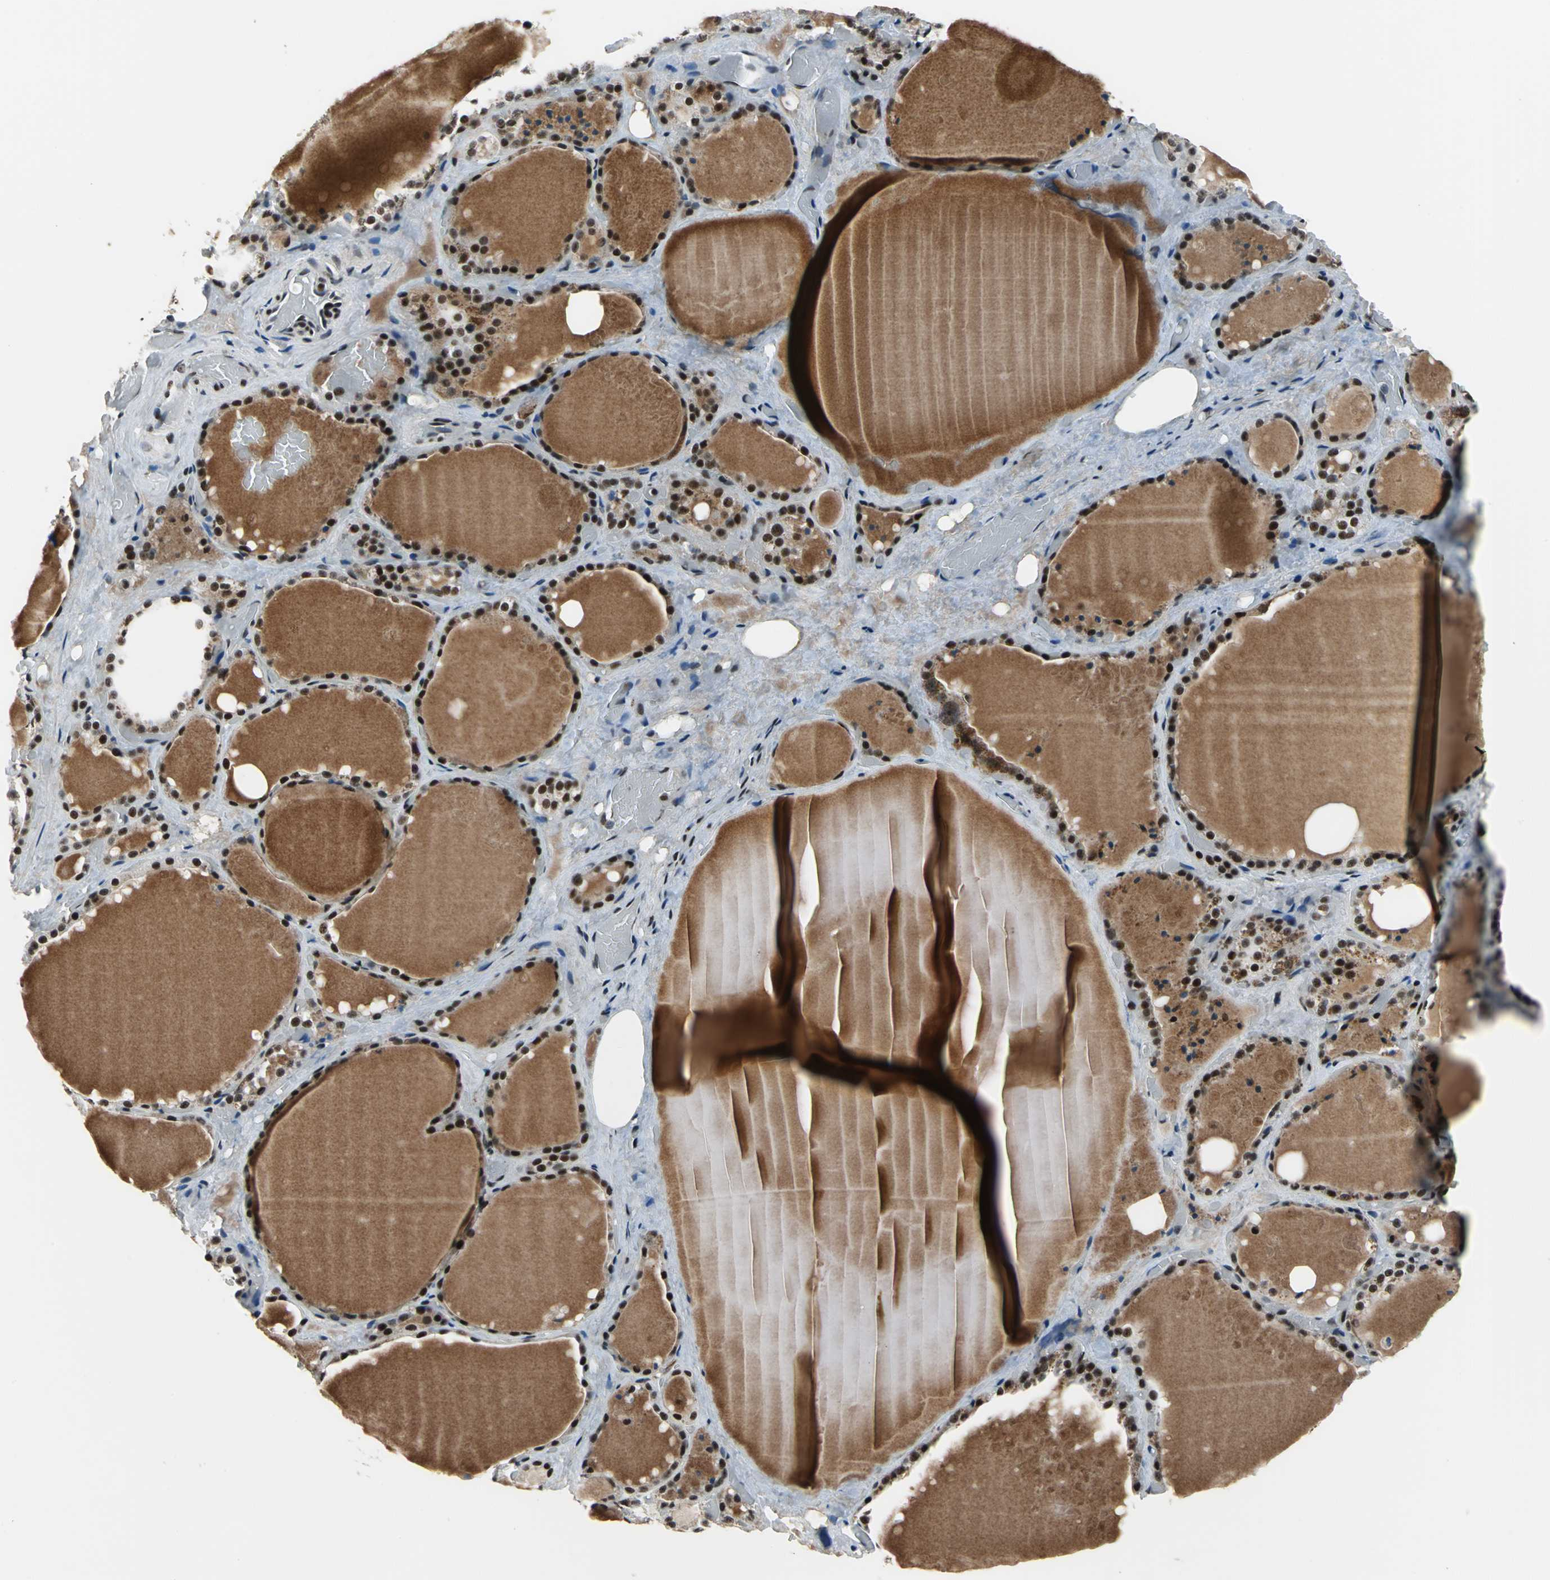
{"staining": {"intensity": "strong", "quantity": ">75%", "location": "nuclear"}, "tissue": "thyroid gland", "cell_type": "Glandular cells", "image_type": "normal", "snomed": [{"axis": "morphology", "description": "Normal tissue, NOS"}, {"axis": "topography", "description": "Thyroid gland"}], "caption": "Immunohistochemical staining of benign human thyroid gland reveals >75% levels of strong nuclear protein positivity in about >75% of glandular cells.", "gene": "BCLAF1", "patient": {"sex": "male", "age": 61}}